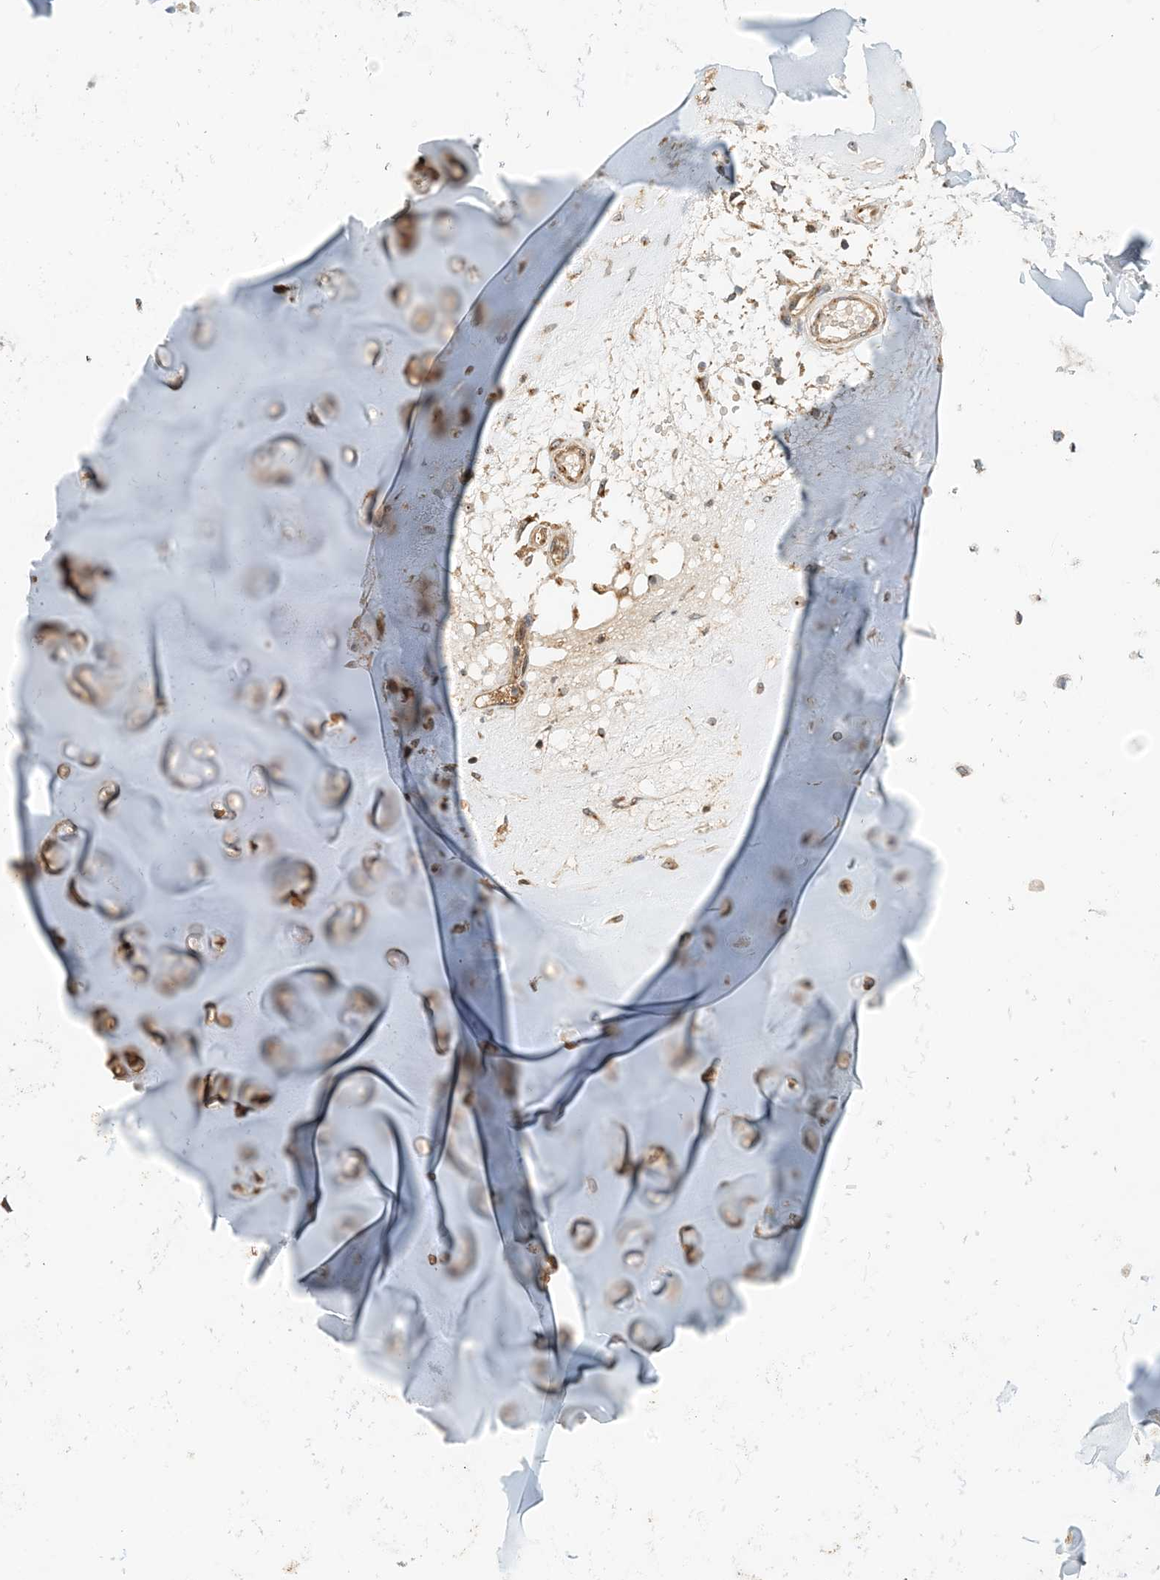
{"staining": {"intensity": "negative", "quantity": "none", "location": "none"}, "tissue": "adipose tissue", "cell_type": "Adipocytes", "image_type": "normal", "snomed": [{"axis": "morphology", "description": "Normal tissue, NOS"}, {"axis": "morphology", "description": "Basal cell carcinoma"}, {"axis": "topography", "description": "Cartilage tissue"}, {"axis": "topography", "description": "Nasopharynx"}, {"axis": "topography", "description": "Oral tissue"}], "caption": "Protein analysis of unremarkable adipose tissue displays no significant staining in adipocytes.", "gene": "COLEC11", "patient": {"sex": "female", "age": 77}}